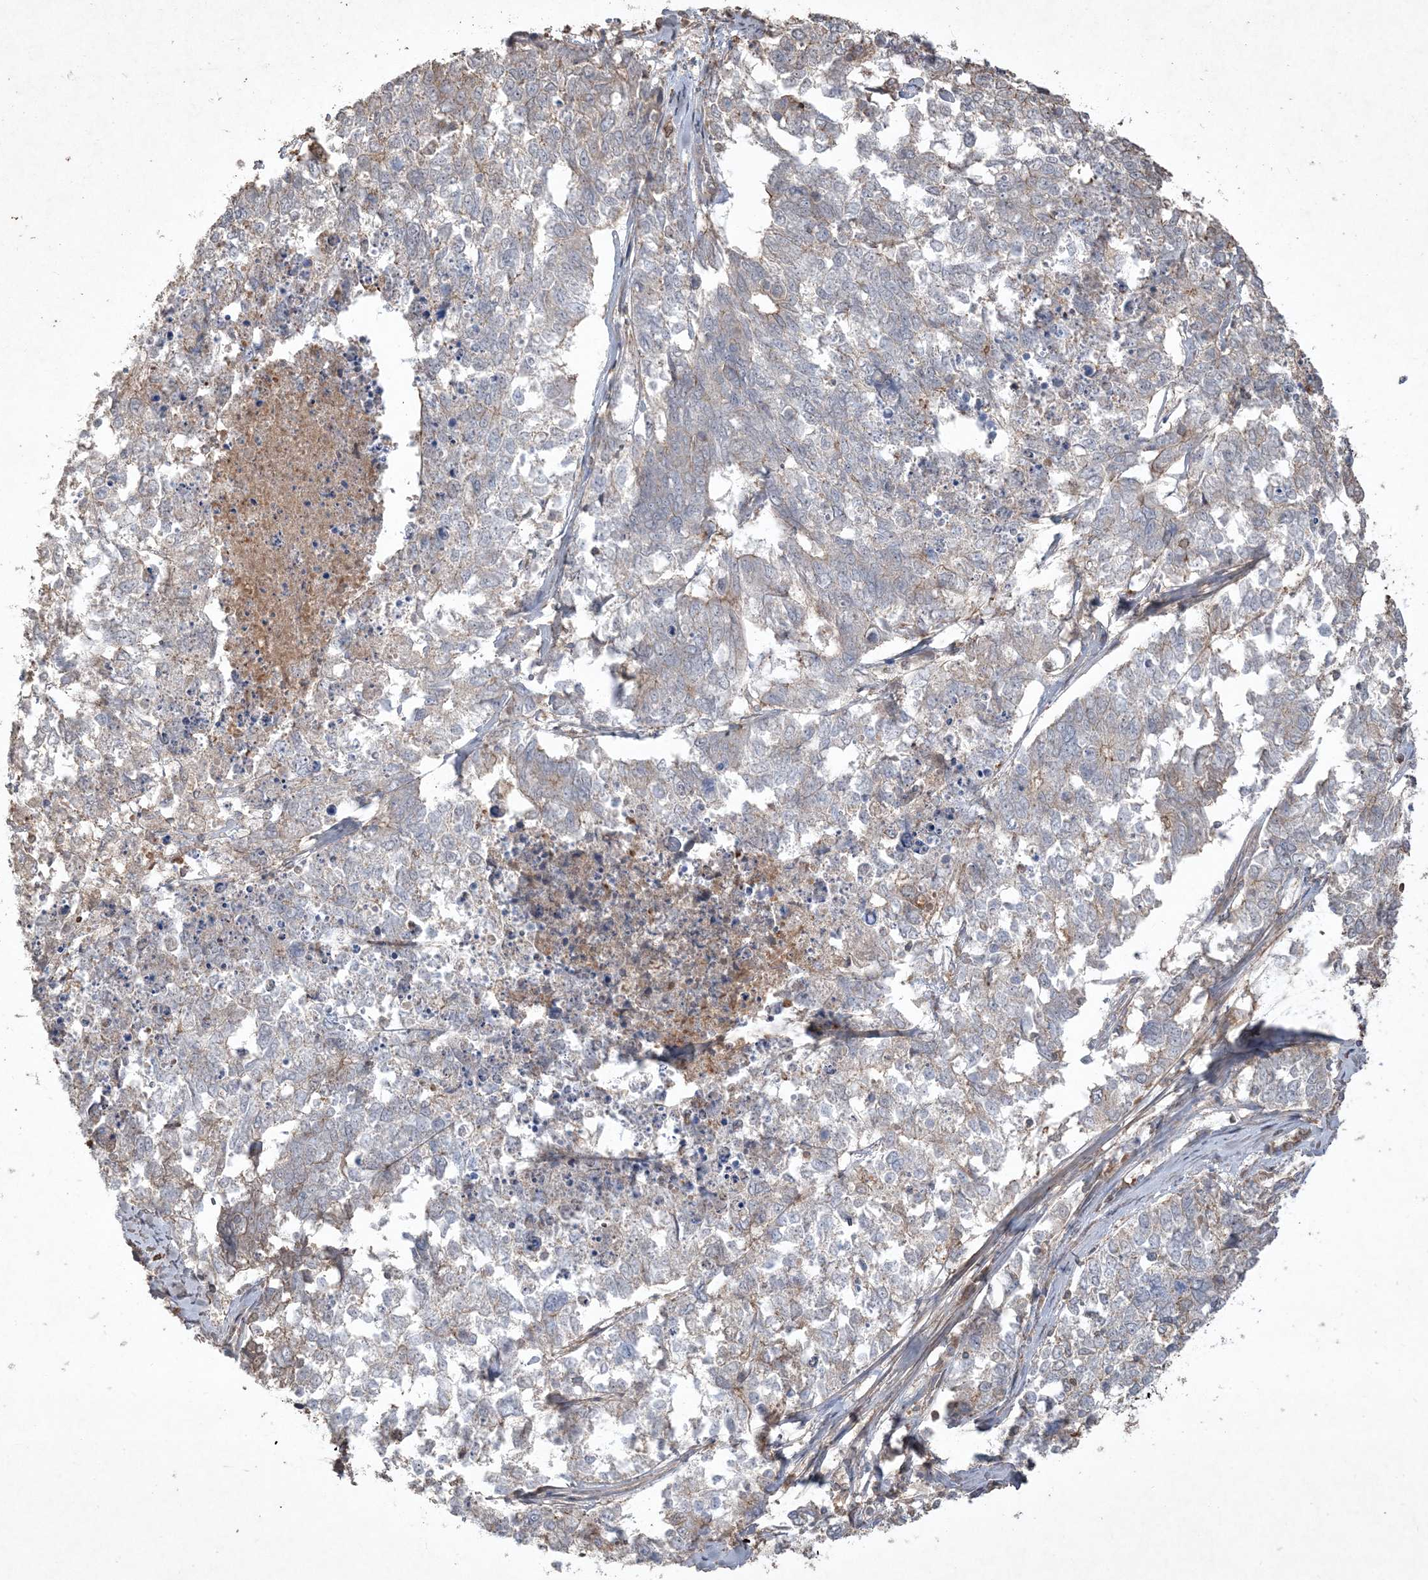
{"staining": {"intensity": "weak", "quantity": "<25%", "location": "cytoplasmic/membranous"}, "tissue": "cervical cancer", "cell_type": "Tumor cells", "image_type": "cancer", "snomed": [{"axis": "morphology", "description": "Squamous cell carcinoma, NOS"}, {"axis": "topography", "description": "Cervix"}], "caption": "A histopathology image of human cervical cancer (squamous cell carcinoma) is negative for staining in tumor cells.", "gene": "PRRT3", "patient": {"sex": "female", "age": 63}}